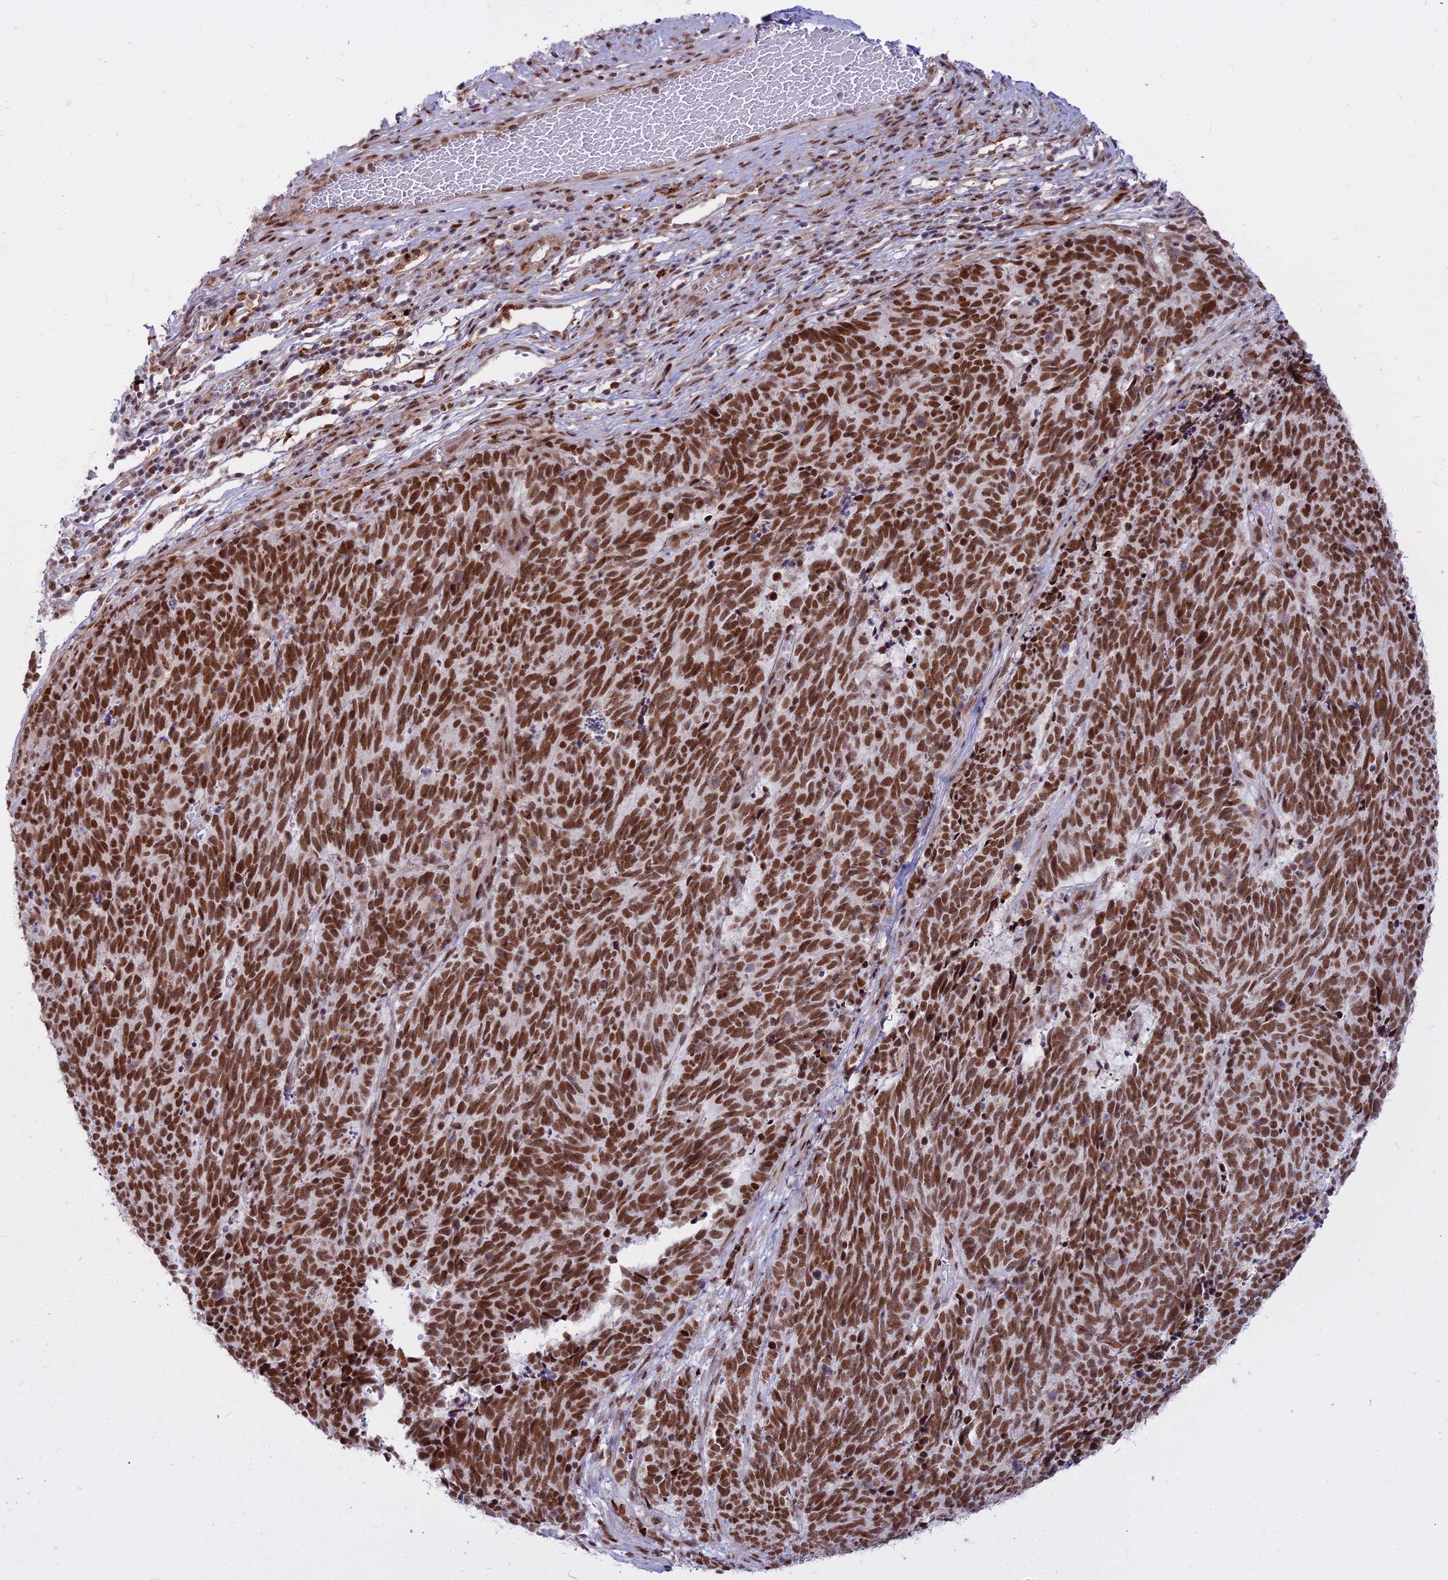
{"staining": {"intensity": "strong", "quantity": ">75%", "location": "nuclear"}, "tissue": "cervical cancer", "cell_type": "Tumor cells", "image_type": "cancer", "snomed": [{"axis": "morphology", "description": "Squamous cell carcinoma, NOS"}, {"axis": "topography", "description": "Cervix"}], "caption": "Immunohistochemistry image of neoplastic tissue: cervical squamous cell carcinoma stained using immunohistochemistry (IHC) displays high levels of strong protein expression localized specifically in the nuclear of tumor cells, appearing as a nuclear brown color.", "gene": "ALG10", "patient": {"sex": "female", "age": 29}}